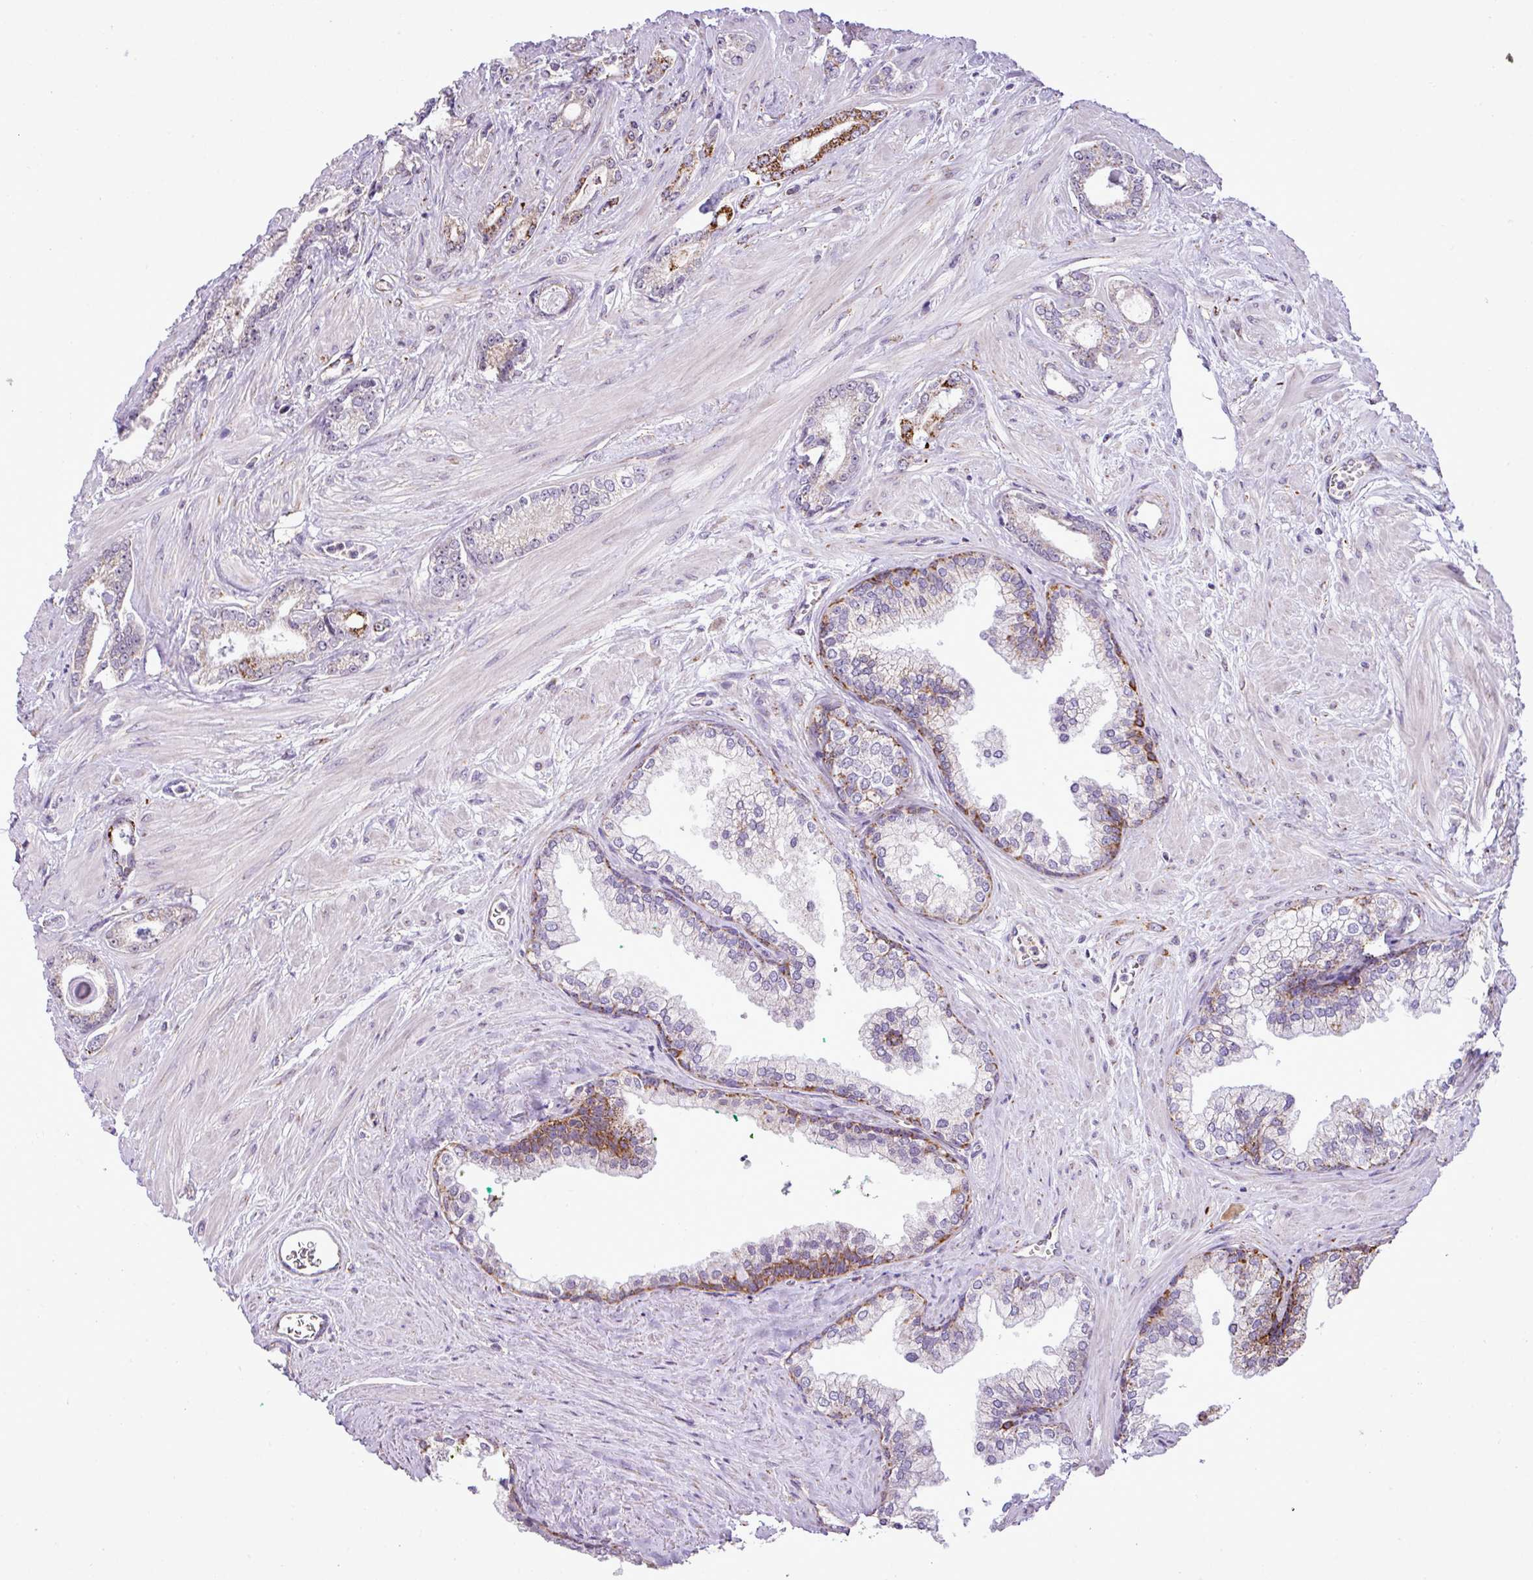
{"staining": {"intensity": "strong", "quantity": "<25%", "location": "cytoplasmic/membranous"}, "tissue": "prostate cancer", "cell_type": "Tumor cells", "image_type": "cancer", "snomed": [{"axis": "morphology", "description": "Adenocarcinoma, Low grade"}, {"axis": "topography", "description": "Prostate"}], "caption": "An immunohistochemistry (IHC) photomicrograph of tumor tissue is shown. Protein staining in brown shows strong cytoplasmic/membranous positivity in prostate cancer within tumor cells. (IHC, brightfield microscopy, high magnification).", "gene": "SGPP1", "patient": {"sex": "male", "age": 60}}